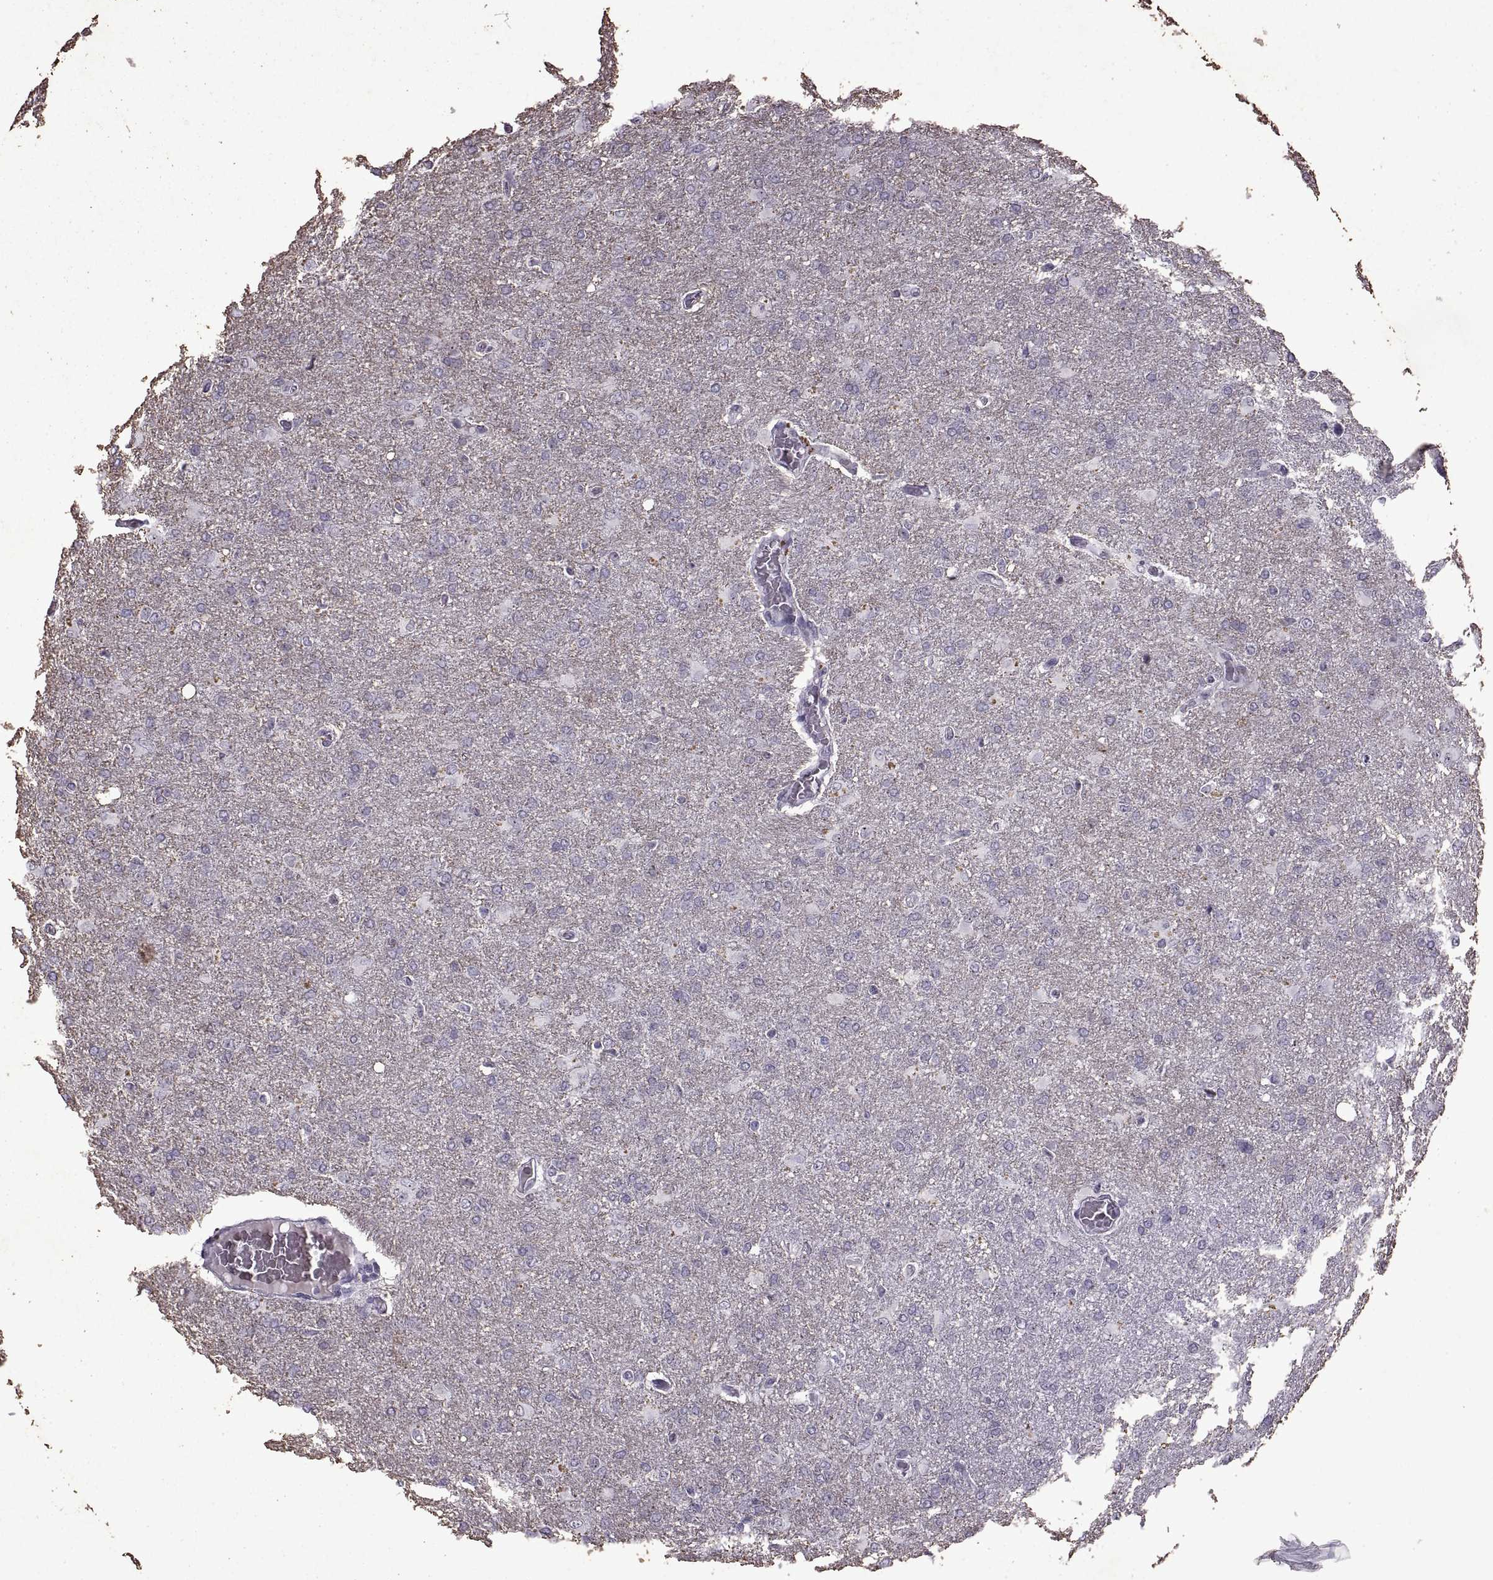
{"staining": {"intensity": "negative", "quantity": "none", "location": "none"}, "tissue": "glioma", "cell_type": "Tumor cells", "image_type": "cancer", "snomed": [{"axis": "morphology", "description": "Glioma, malignant, High grade"}, {"axis": "topography", "description": "Brain"}], "caption": "DAB (3,3'-diaminobenzidine) immunohistochemical staining of malignant high-grade glioma shows no significant positivity in tumor cells.", "gene": "SINHCAF", "patient": {"sex": "male", "age": 68}}